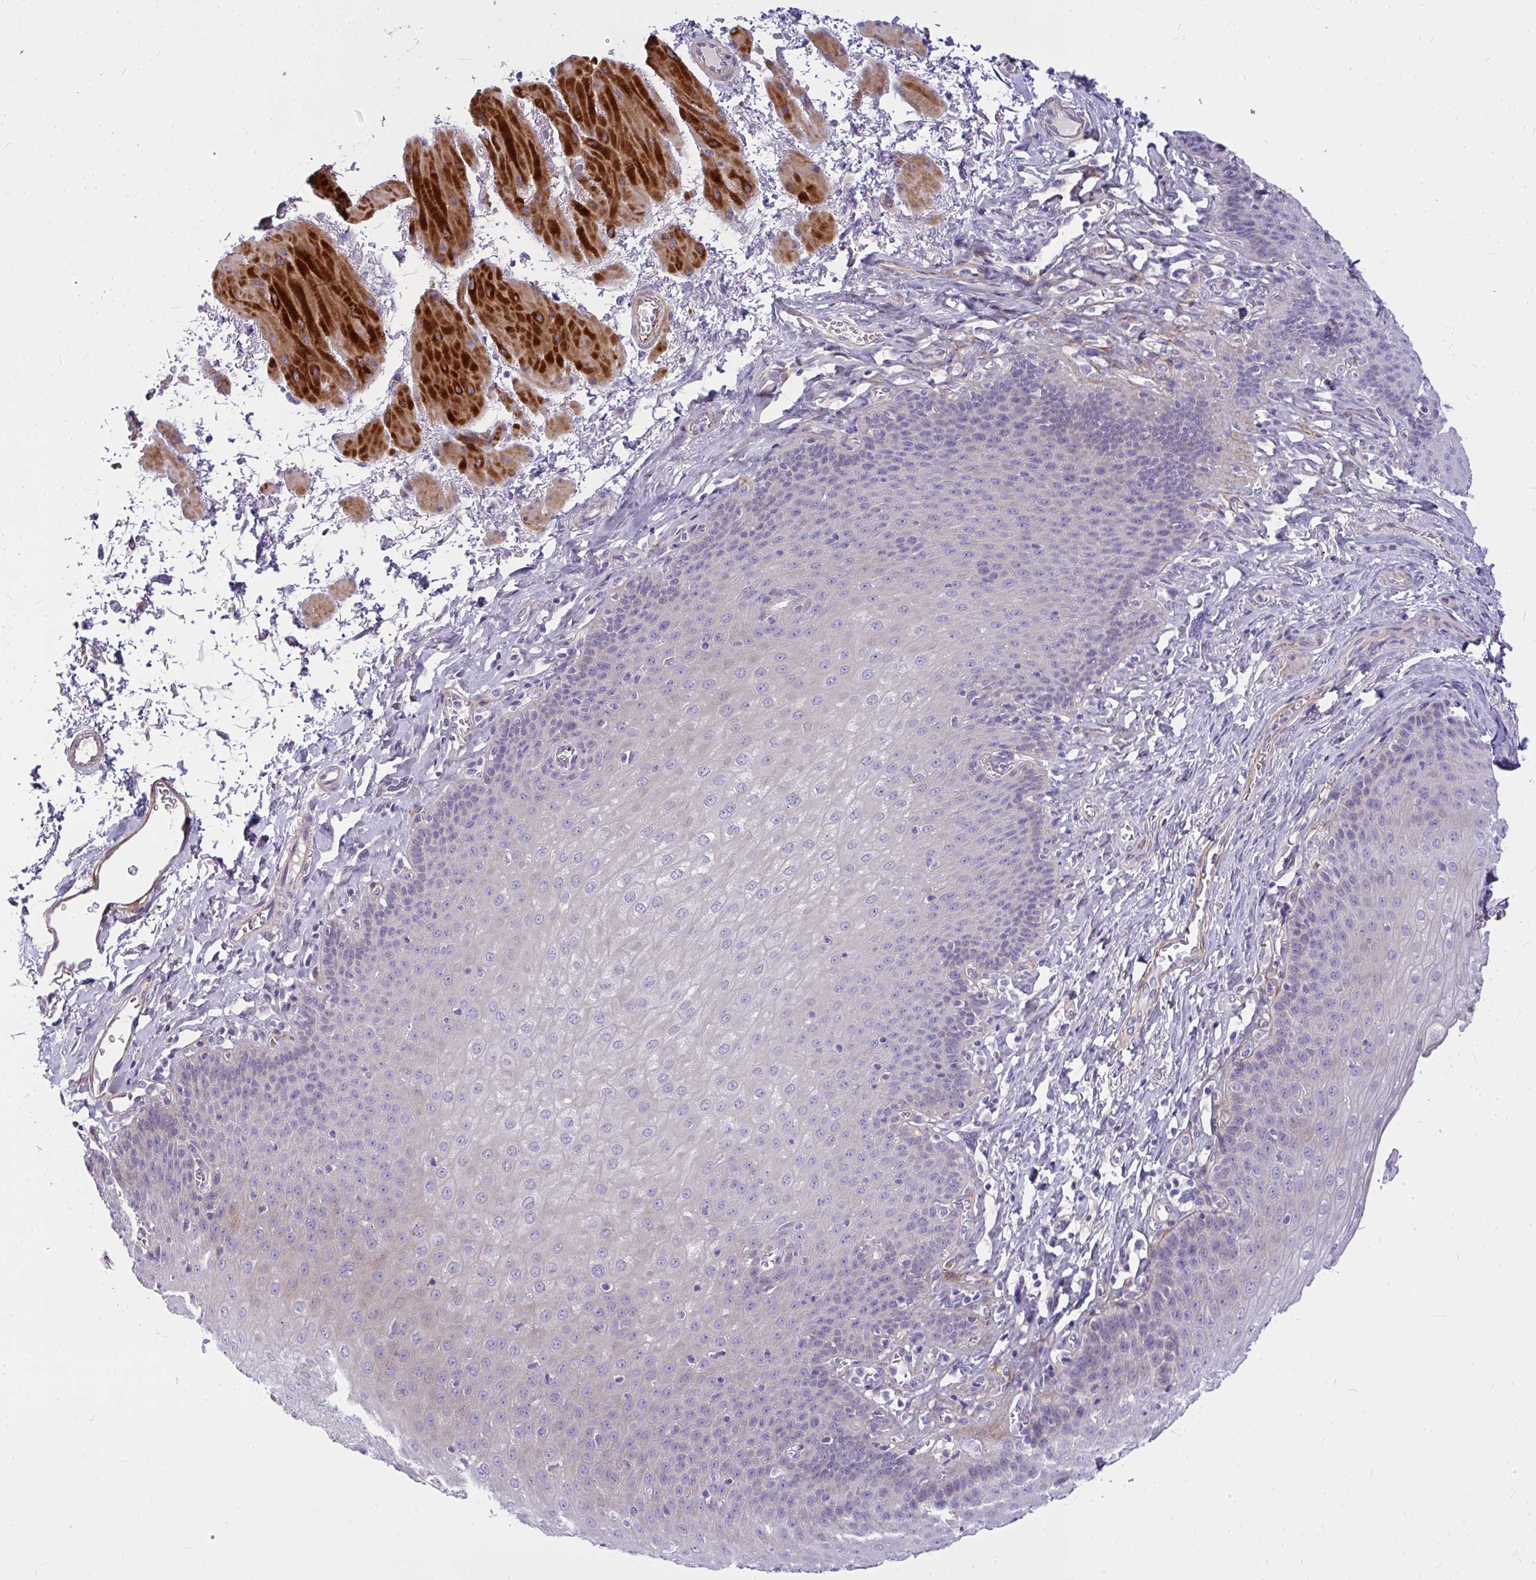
{"staining": {"intensity": "weak", "quantity": "<25%", "location": "cytoplasmic/membranous"}, "tissue": "esophagus", "cell_type": "Squamous epithelial cells", "image_type": "normal", "snomed": [{"axis": "morphology", "description": "Normal tissue, NOS"}, {"axis": "topography", "description": "Esophagus"}], "caption": "High power microscopy histopathology image of an IHC photomicrograph of normal esophagus, revealing no significant expression in squamous epithelial cells. The staining was performed using DAB to visualize the protein expression in brown, while the nuclei were stained in blue with hematoxylin (Magnification: 20x).", "gene": "MOCS1", "patient": {"sex": "female", "age": 81}}